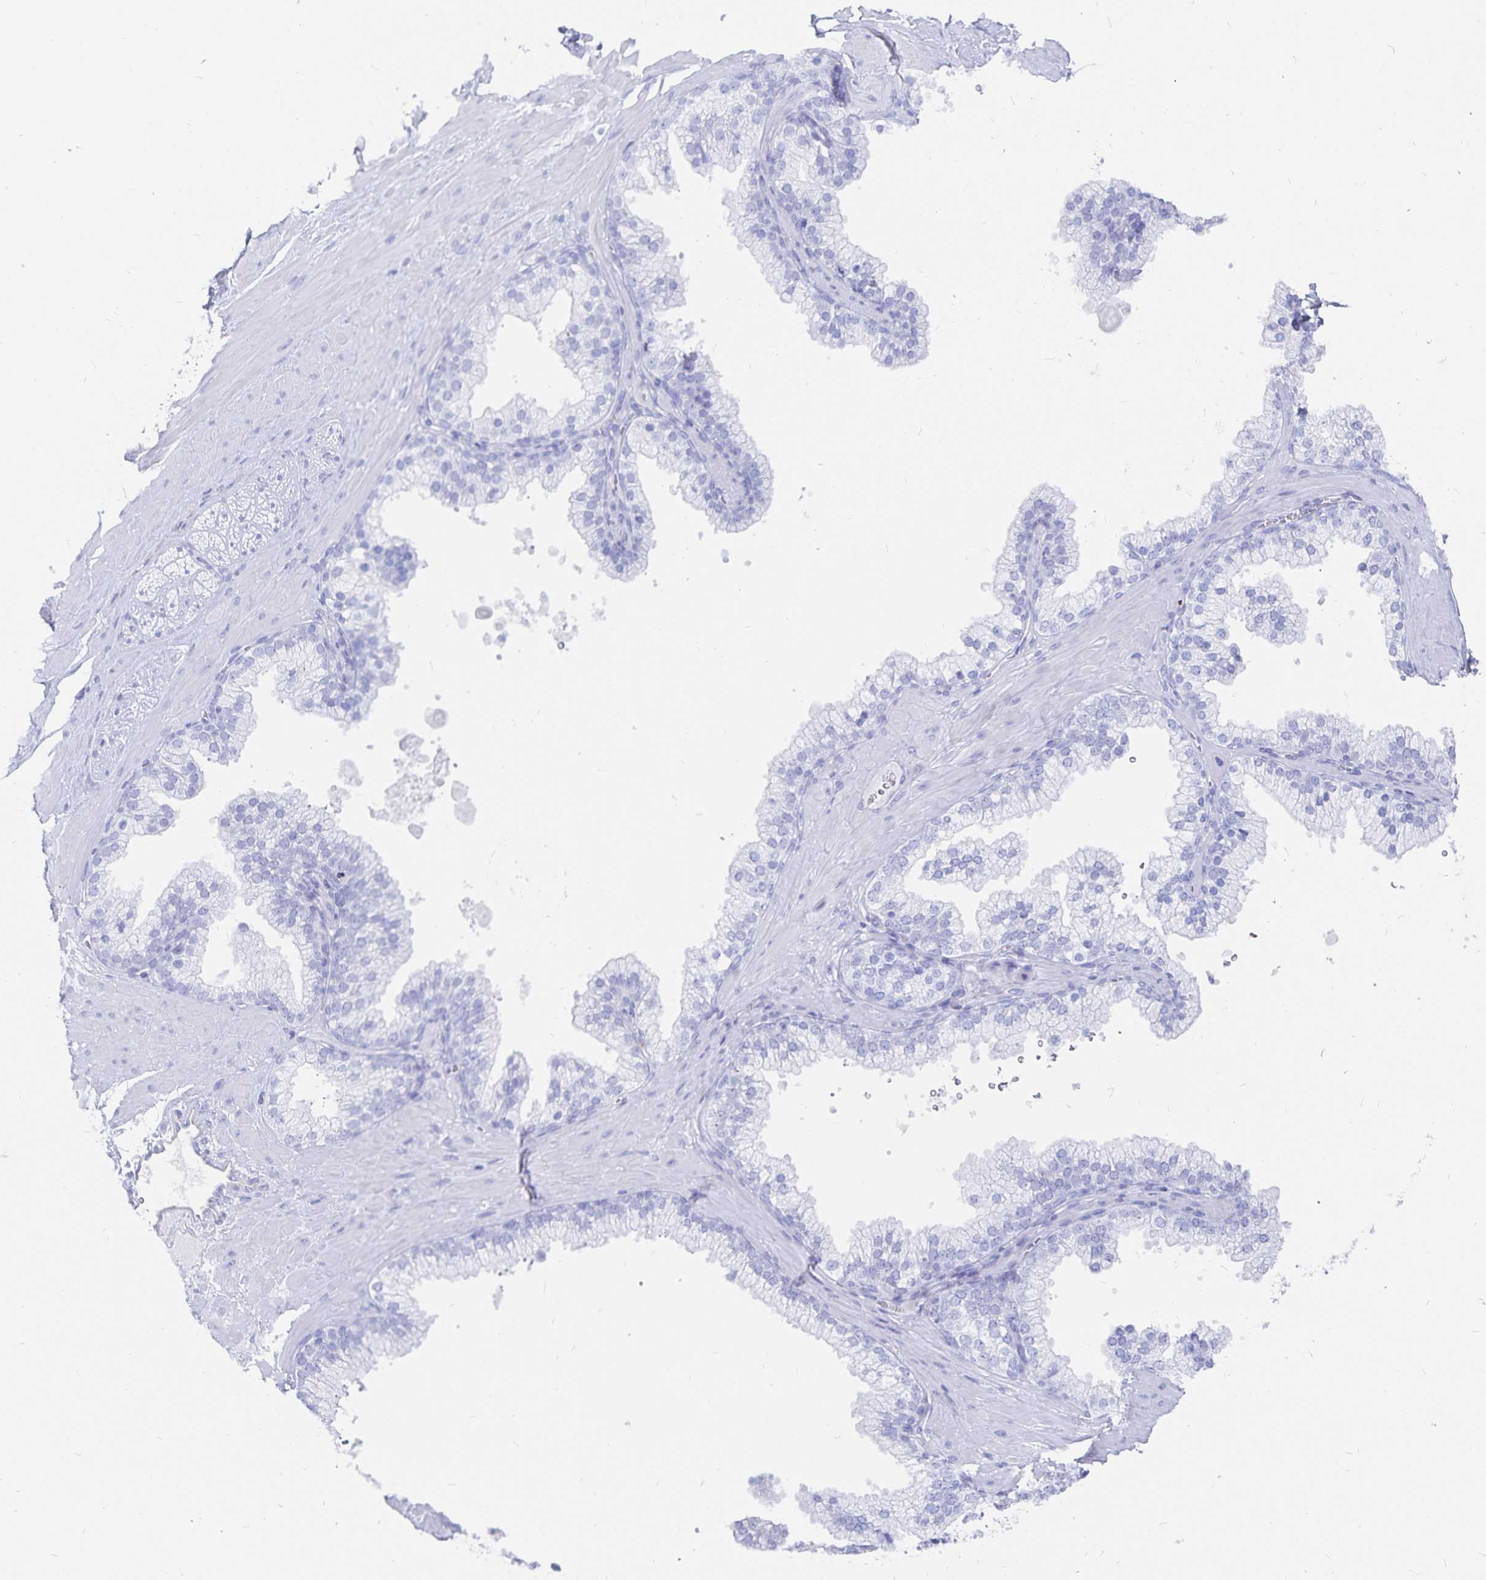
{"staining": {"intensity": "negative", "quantity": "none", "location": "none"}, "tissue": "adipose tissue", "cell_type": "Adipocytes", "image_type": "normal", "snomed": [{"axis": "morphology", "description": "Normal tissue, NOS"}, {"axis": "topography", "description": "Prostate"}, {"axis": "topography", "description": "Peripheral nerve tissue"}], "caption": "Adipocytes are negative for brown protein staining in normal adipose tissue. The staining was performed using DAB to visualize the protein expression in brown, while the nuclei were stained in blue with hematoxylin (Magnification: 20x).", "gene": "INSL5", "patient": {"sex": "male", "age": 61}}